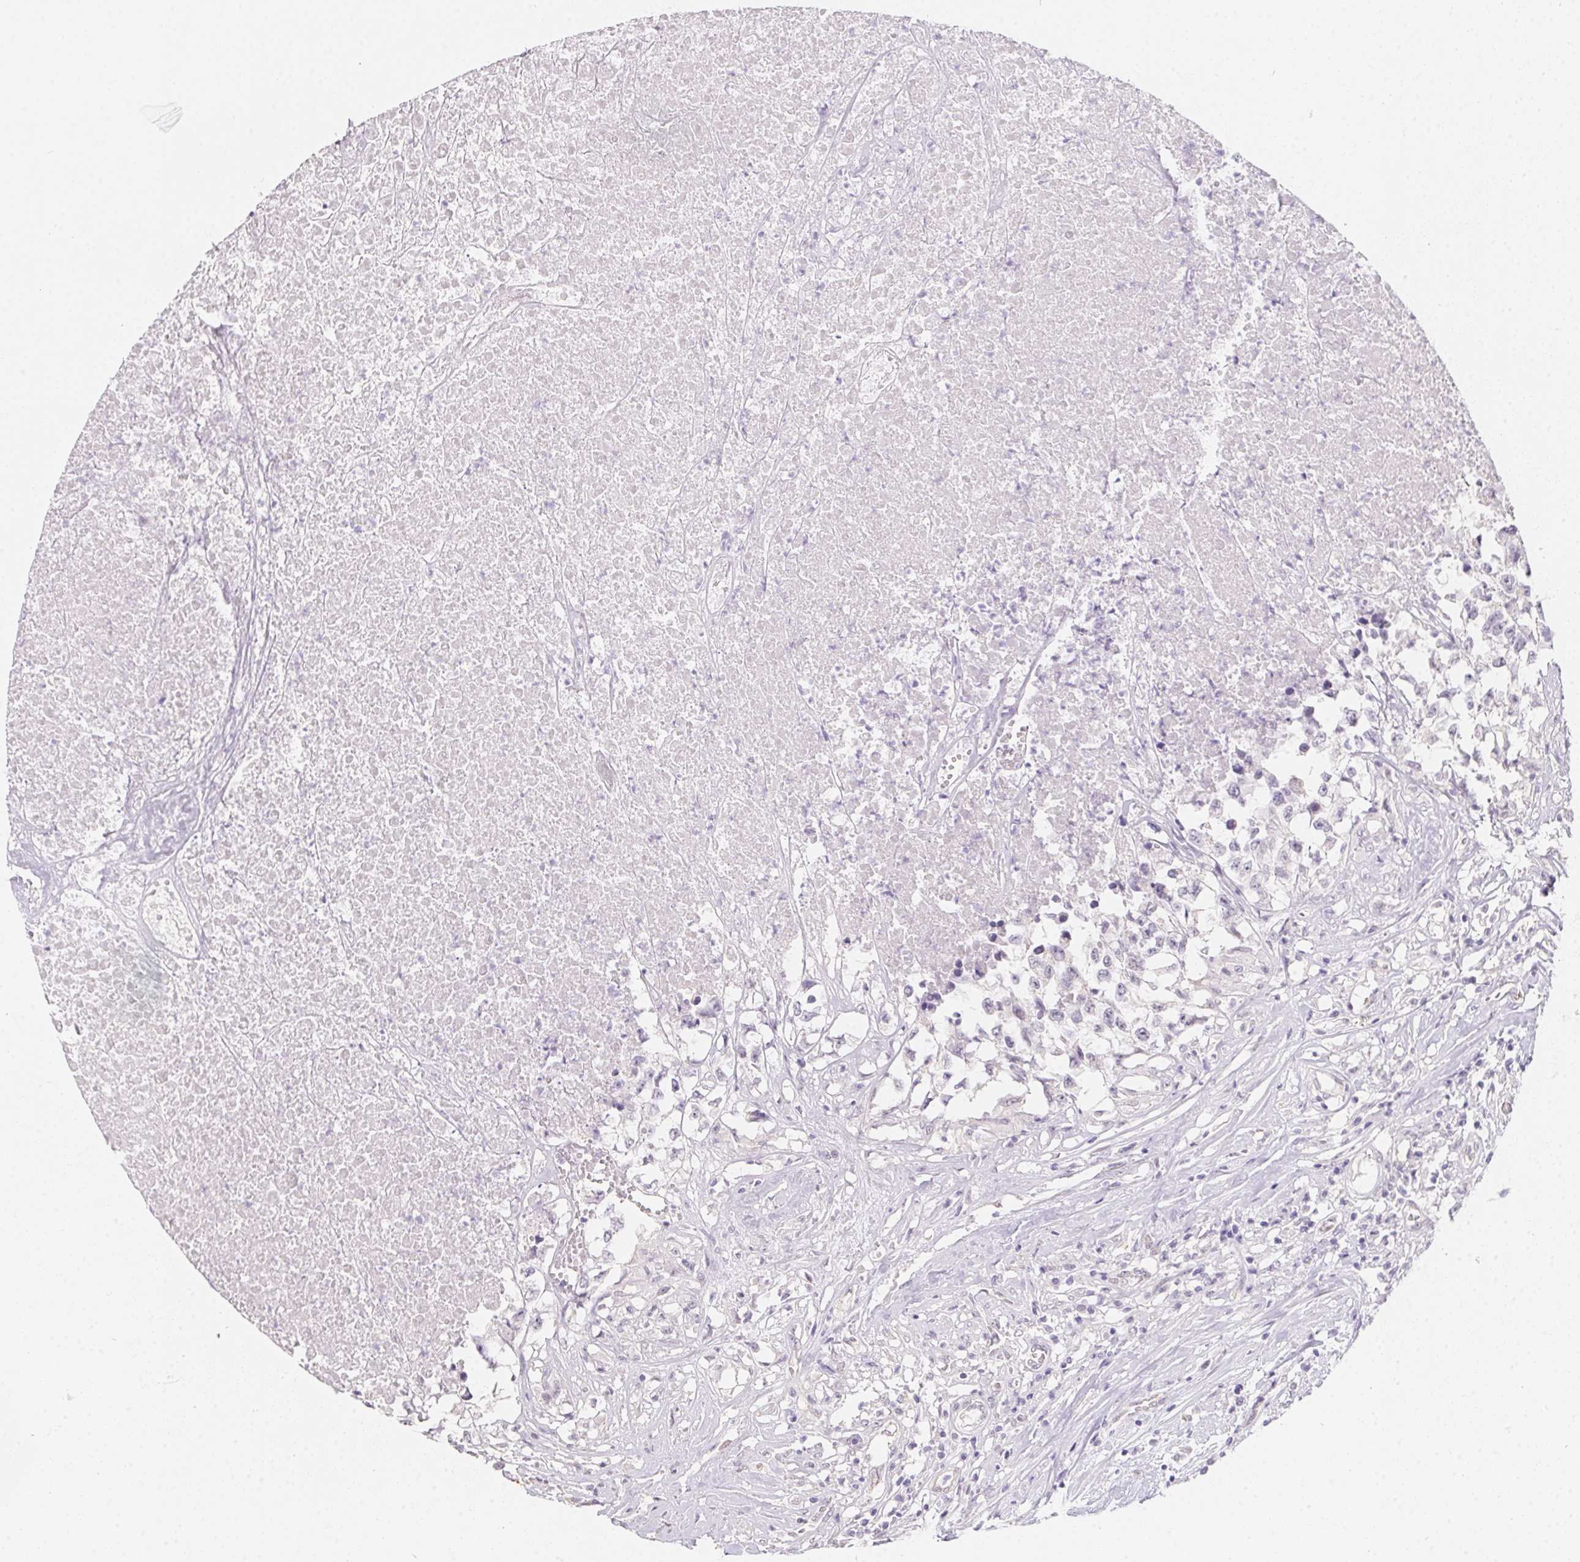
{"staining": {"intensity": "negative", "quantity": "none", "location": "none"}, "tissue": "testis cancer", "cell_type": "Tumor cells", "image_type": "cancer", "snomed": [{"axis": "morphology", "description": "Carcinoma, Embryonal, NOS"}, {"axis": "topography", "description": "Testis"}], "caption": "Immunohistochemistry (IHC) of human testis embryonal carcinoma shows no positivity in tumor cells. Nuclei are stained in blue.", "gene": "MORC1", "patient": {"sex": "male", "age": 83}}